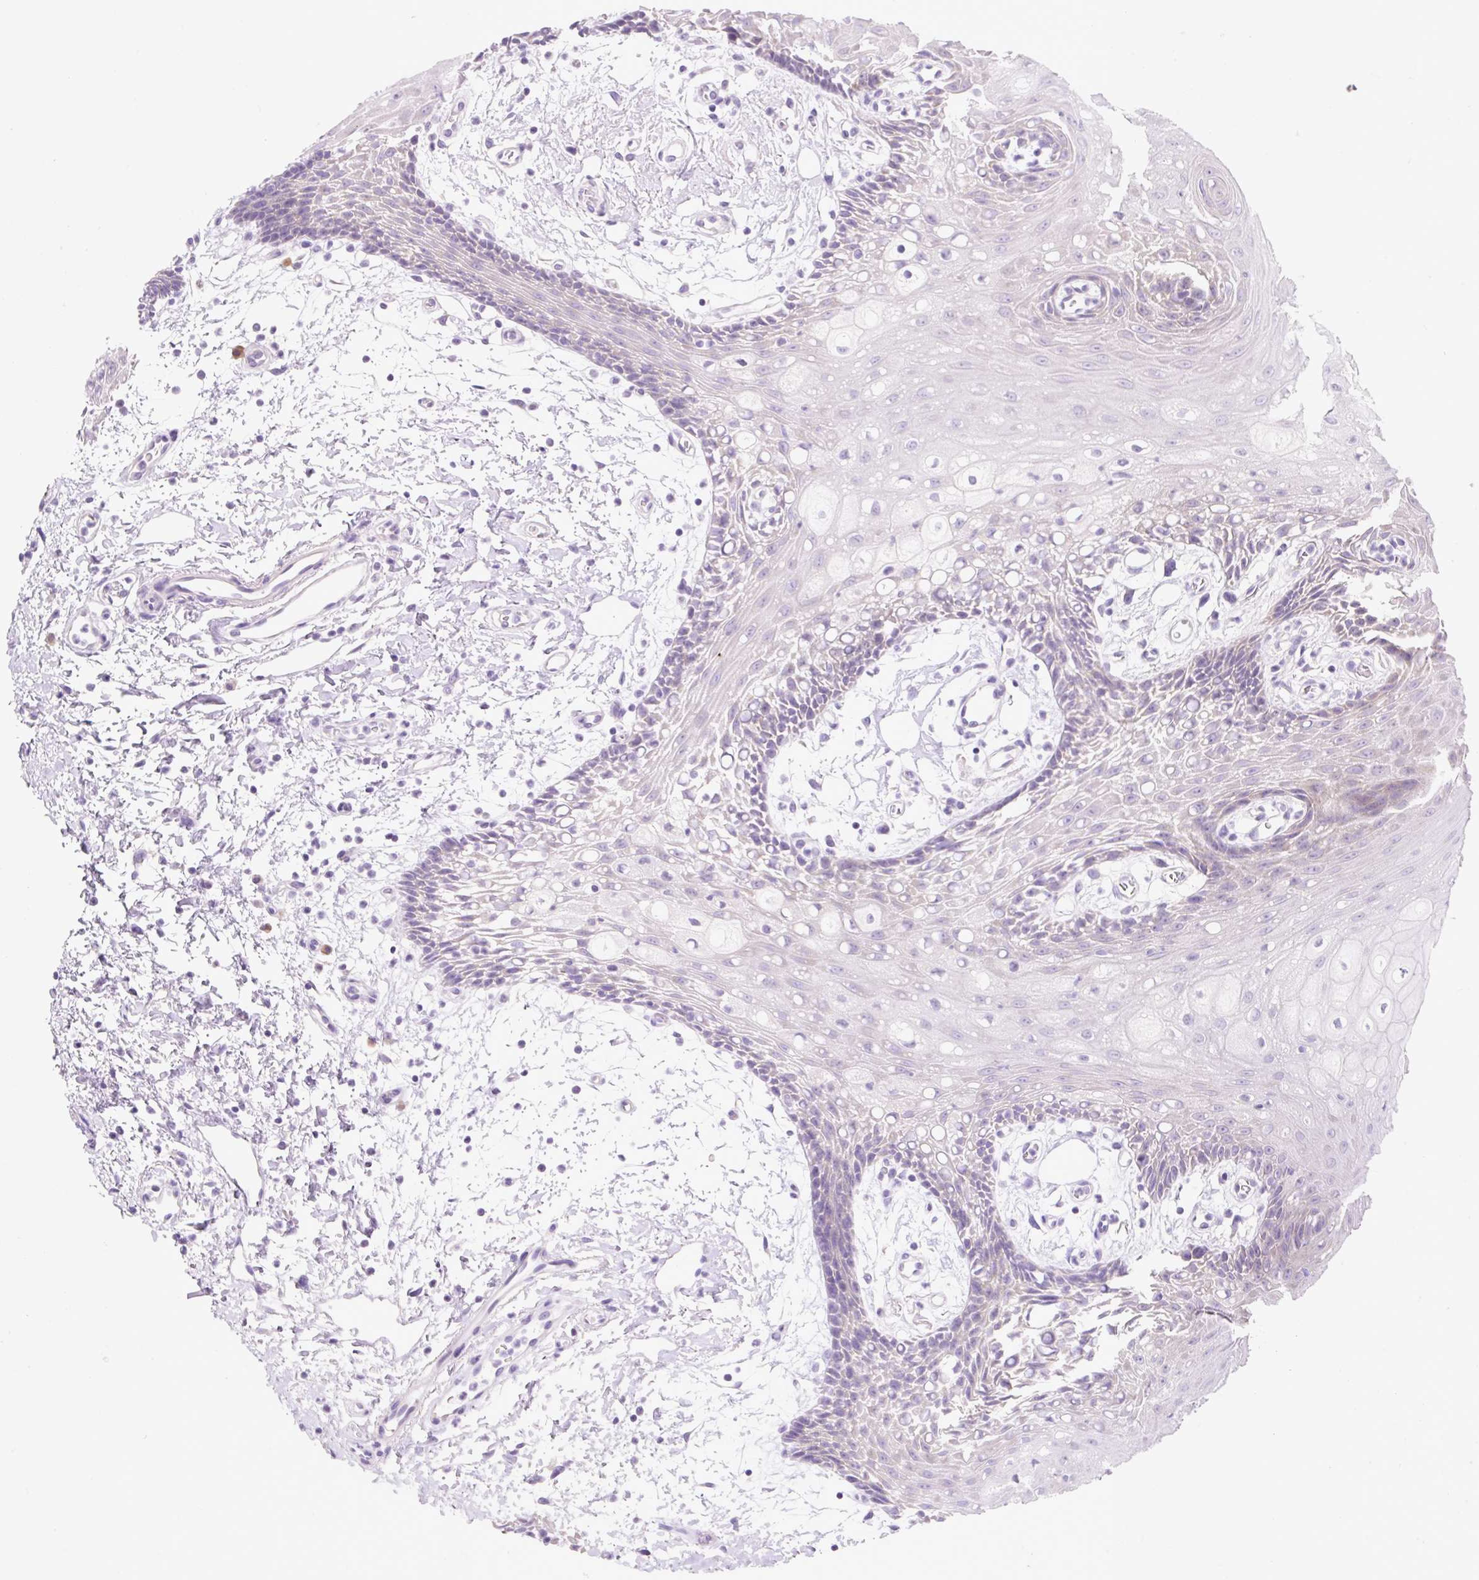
{"staining": {"intensity": "weak", "quantity": "<25%", "location": "cytoplasmic/membranous"}, "tissue": "oral mucosa", "cell_type": "Squamous epithelial cells", "image_type": "normal", "snomed": [{"axis": "morphology", "description": "Normal tissue, NOS"}, {"axis": "topography", "description": "Oral tissue"}], "caption": "Protein analysis of normal oral mucosa exhibits no significant staining in squamous epithelial cells.", "gene": "CELF6", "patient": {"sex": "female", "age": 59}}